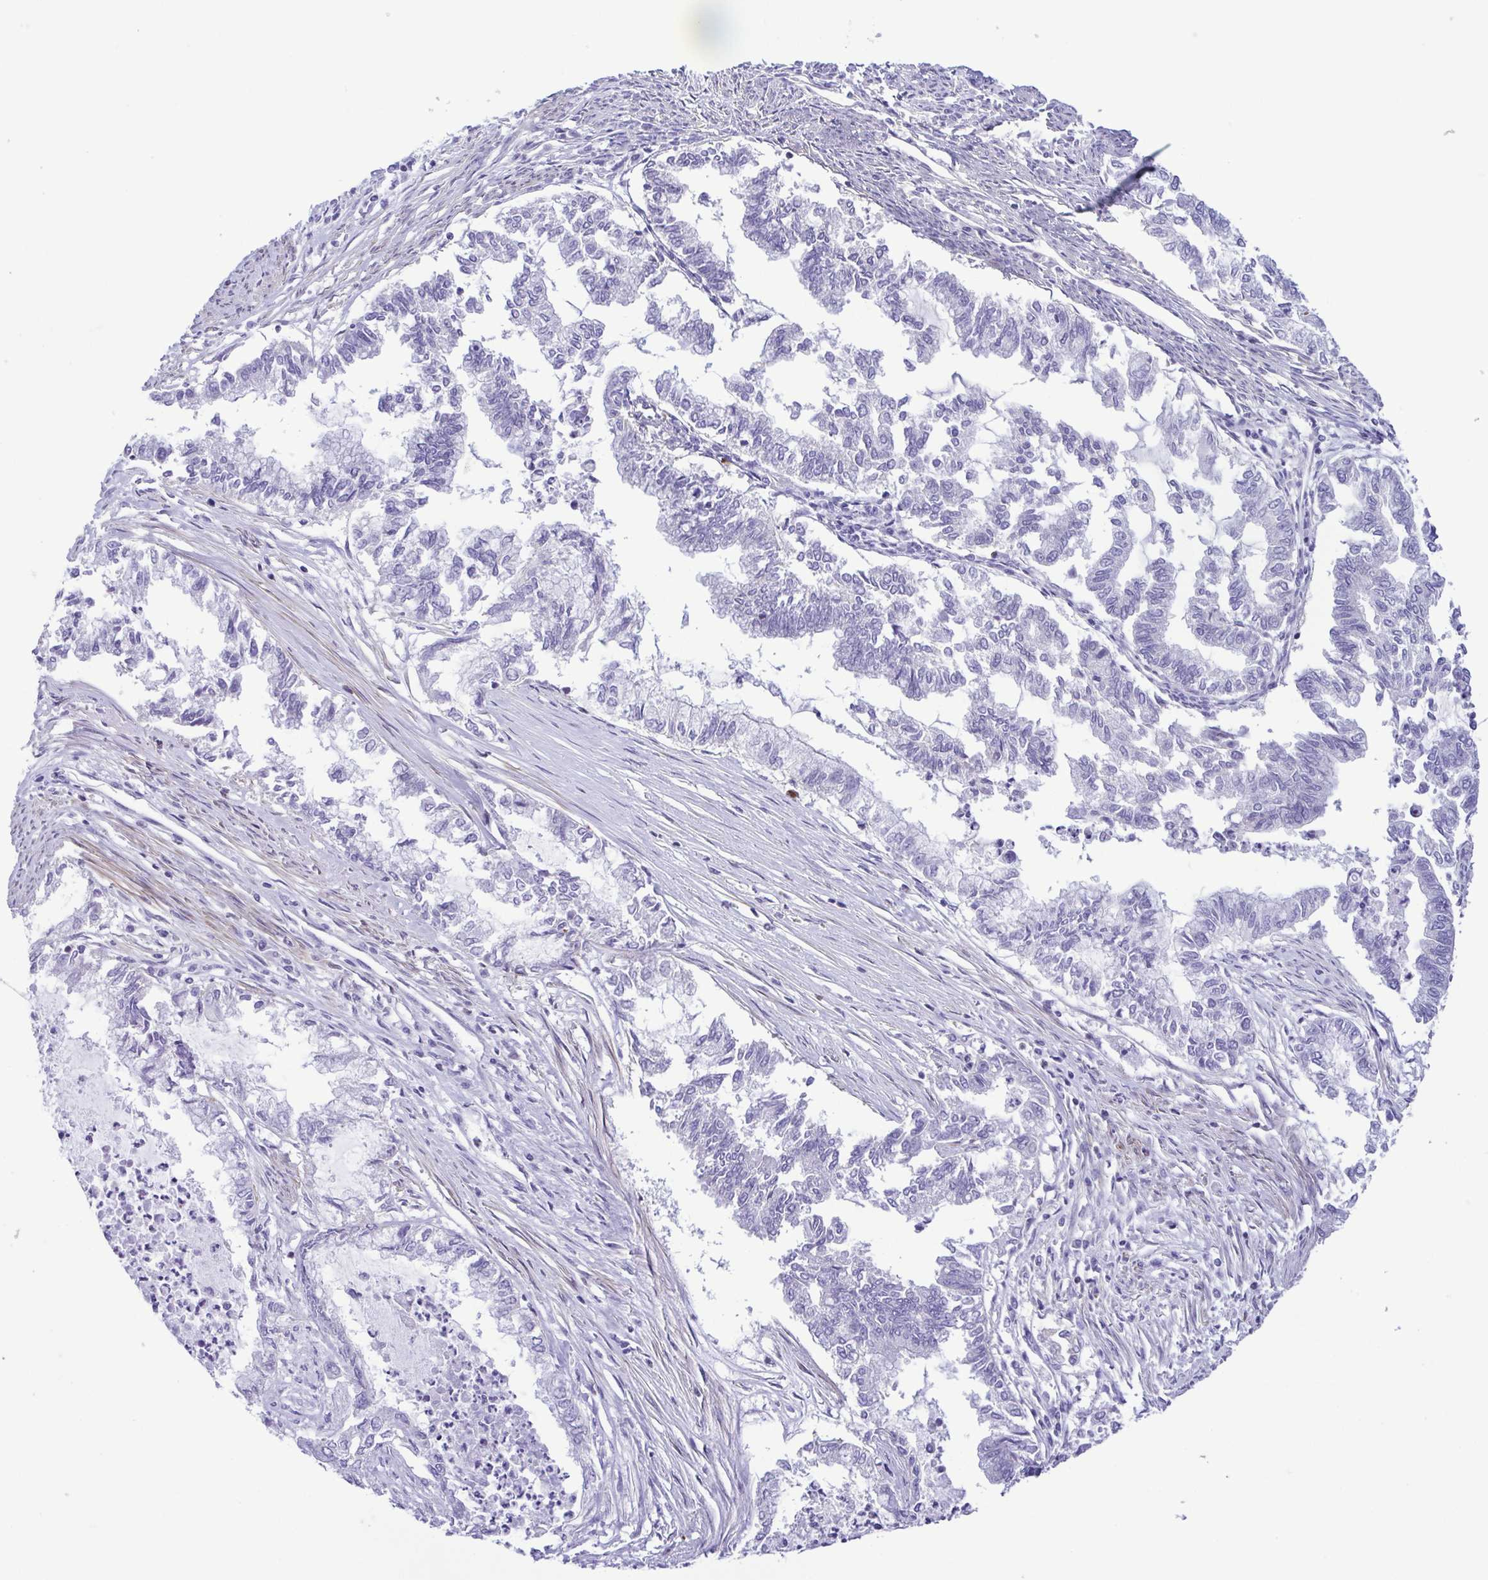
{"staining": {"intensity": "negative", "quantity": "none", "location": "none"}, "tissue": "endometrial cancer", "cell_type": "Tumor cells", "image_type": "cancer", "snomed": [{"axis": "morphology", "description": "Adenocarcinoma, NOS"}, {"axis": "topography", "description": "Endometrium"}], "caption": "An IHC image of endometrial adenocarcinoma is shown. There is no staining in tumor cells of endometrial adenocarcinoma.", "gene": "GPR182", "patient": {"sex": "female", "age": 79}}